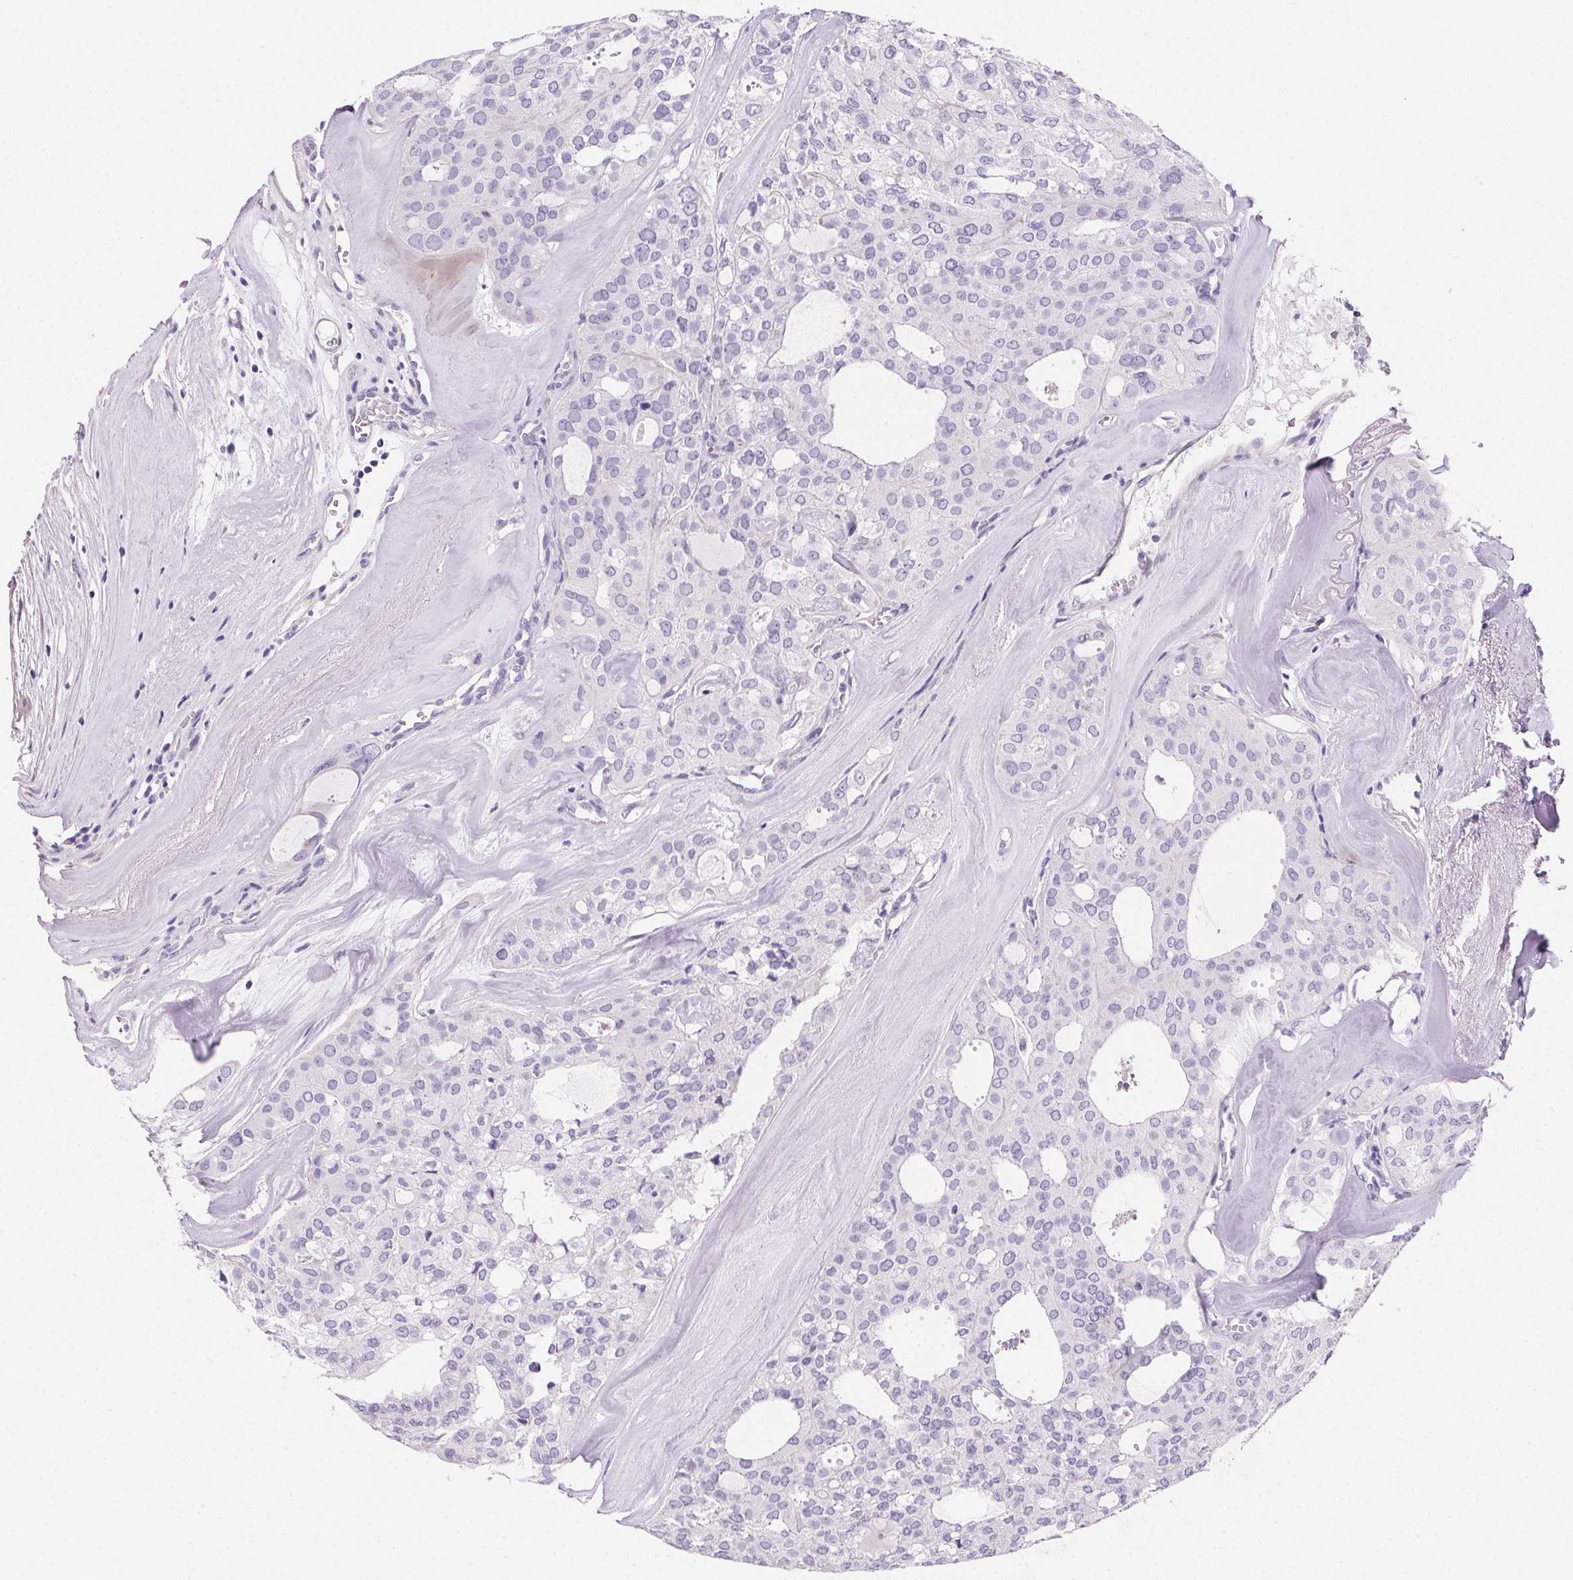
{"staining": {"intensity": "negative", "quantity": "none", "location": "none"}, "tissue": "thyroid cancer", "cell_type": "Tumor cells", "image_type": "cancer", "snomed": [{"axis": "morphology", "description": "Follicular adenoma carcinoma, NOS"}, {"axis": "topography", "description": "Thyroid gland"}], "caption": "Tumor cells show no significant protein expression in follicular adenoma carcinoma (thyroid). (DAB immunohistochemistry with hematoxylin counter stain).", "gene": "PRSS3", "patient": {"sex": "male", "age": 75}}